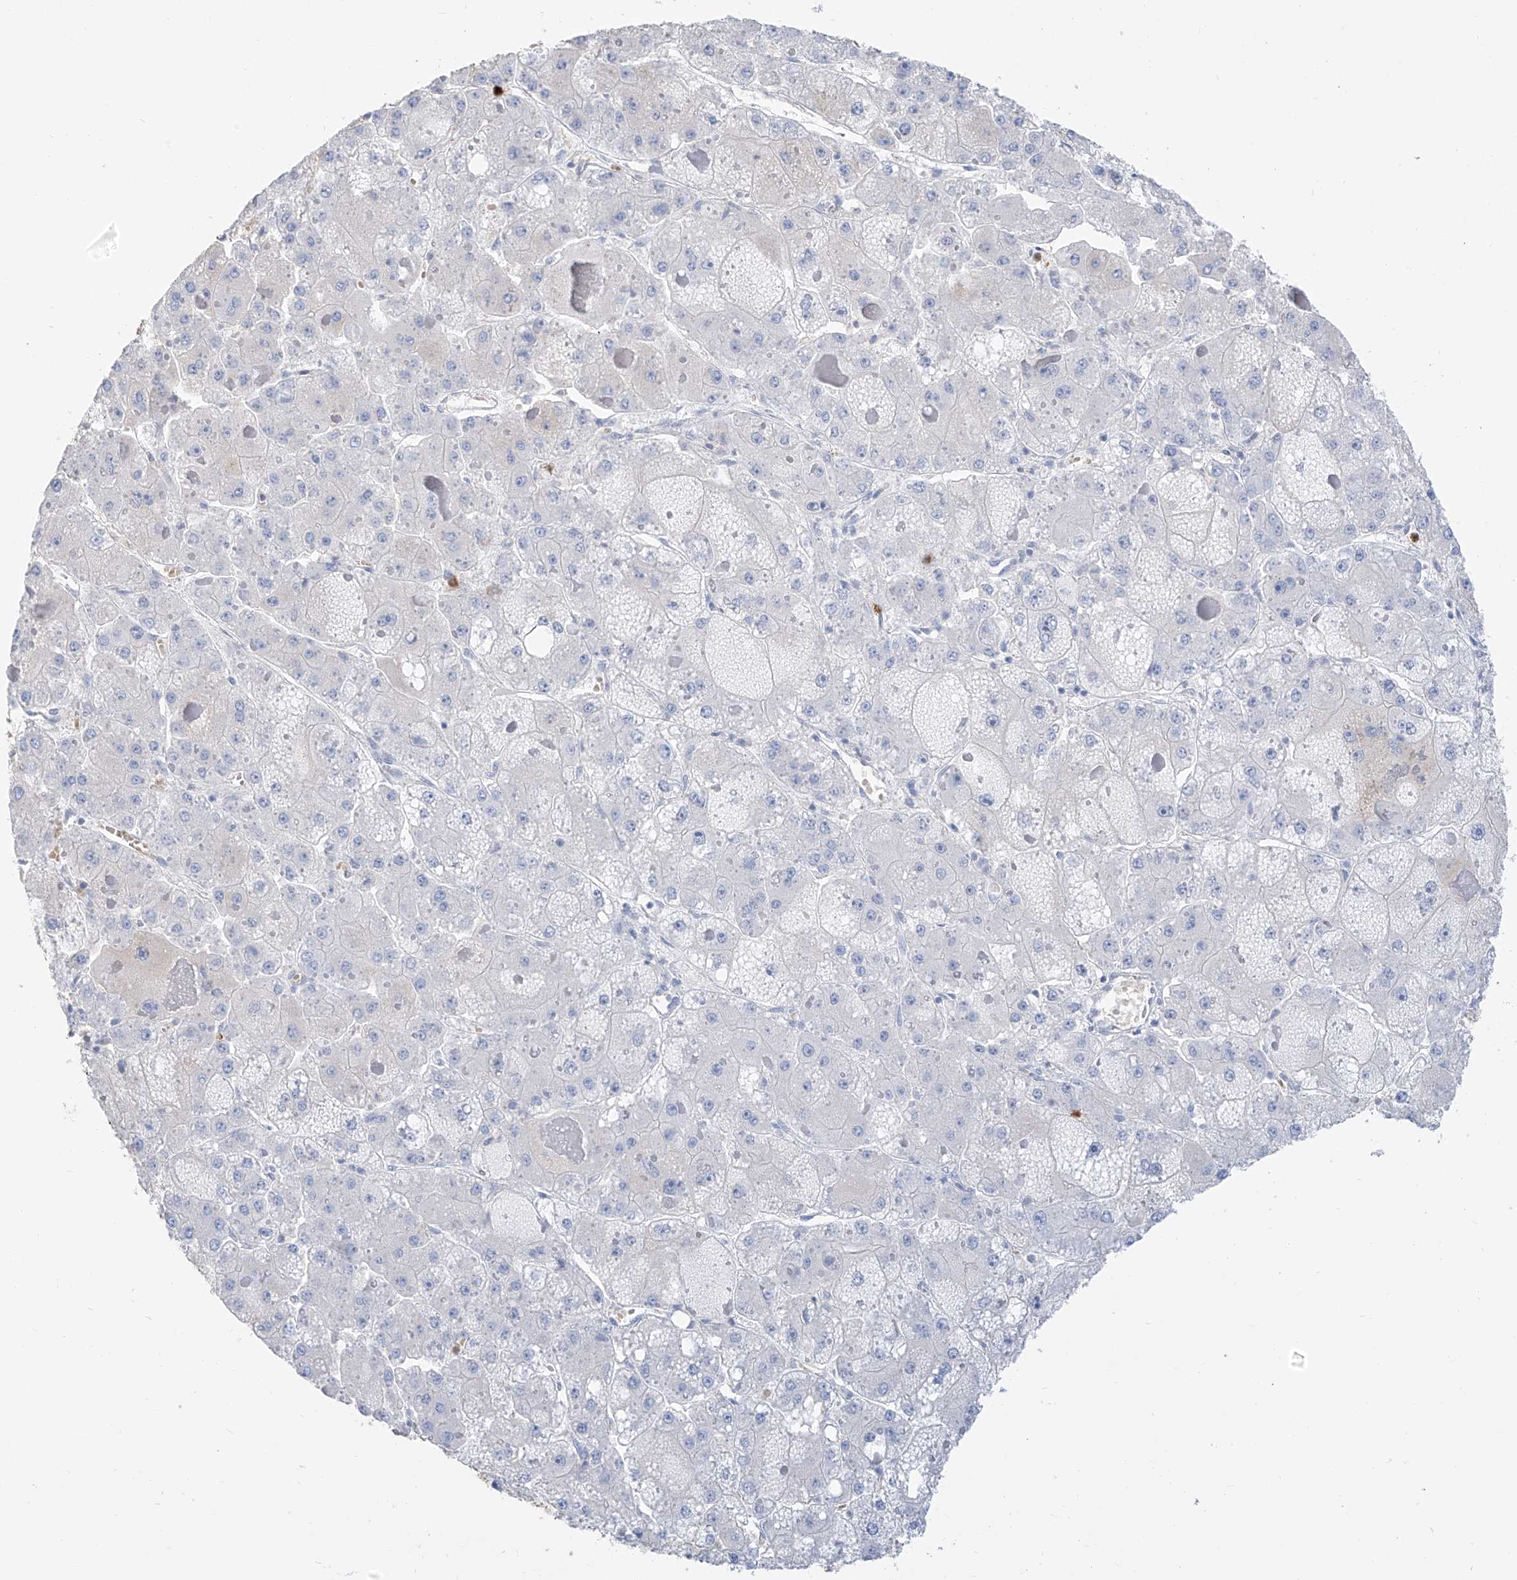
{"staining": {"intensity": "negative", "quantity": "none", "location": "none"}, "tissue": "liver cancer", "cell_type": "Tumor cells", "image_type": "cancer", "snomed": [{"axis": "morphology", "description": "Carcinoma, Hepatocellular, NOS"}, {"axis": "topography", "description": "Liver"}], "caption": "Tumor cells are negative for protein expression in human liver hepatocellular carcinoma.", "gene": "PAFAH1B3", "patient": {"sex": "female", "age": 73}}